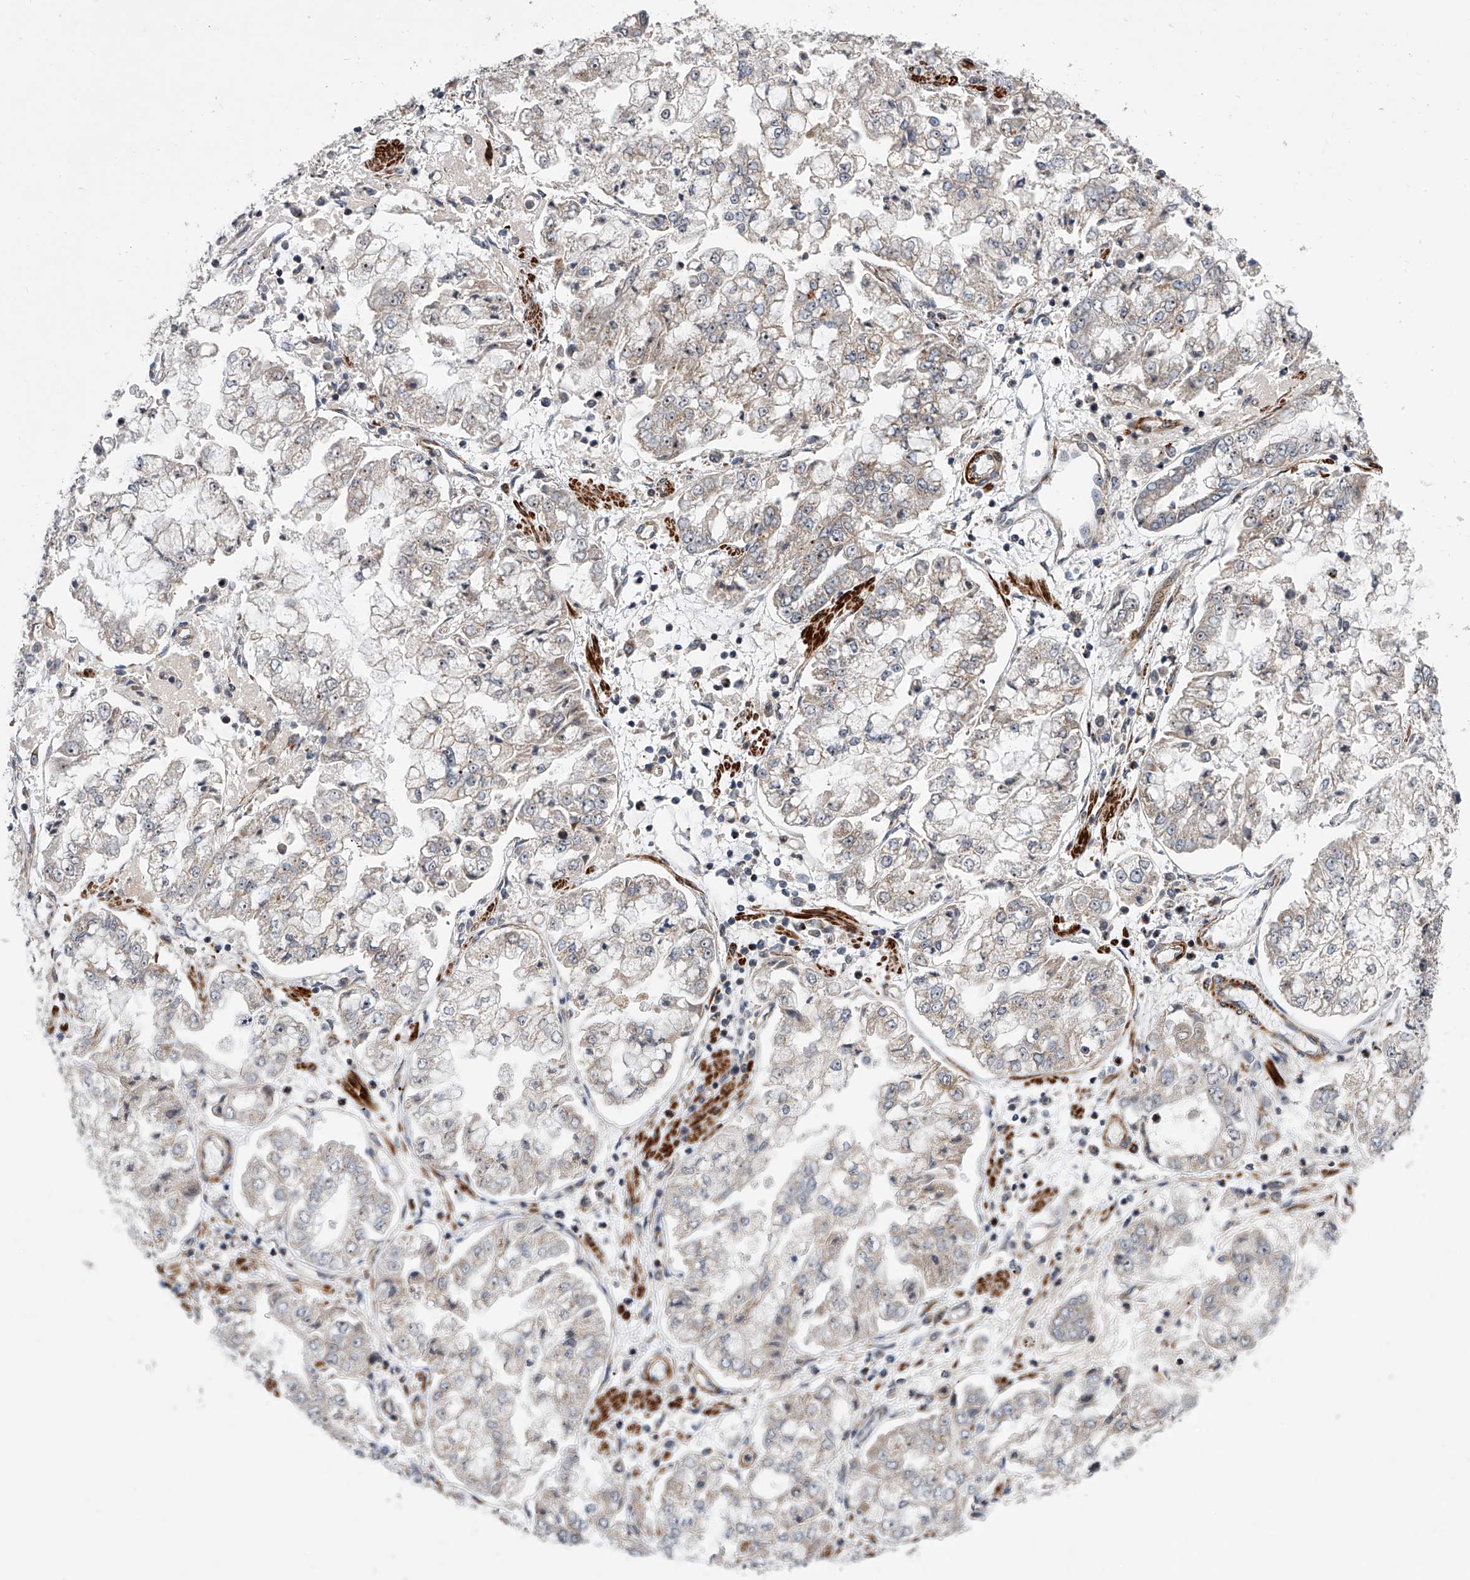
{"staining": {"intensity": "weak", "quantity": "<25%", "location": "cytoplasmic/membranous"}, "tissue": "stomach cancer", "cell_type": "Tumor cells", "image_type": "cancer", "snomed": [{"axis": "morphology", "description": "Adenocarcinoma, NOS"}, {"axis": "topography", "description": "Stomach"}], "caption": "An IHC photomicrograph of stomach cancer (adenocarcinoma) is shown. There is no staining in tumor cells of stomach cancer (adenocarcinoma). (Stains: DAB immunohistochemistry (IHC) with hematoxylin counter stain, Microscopy: brightfield microscopy at high magnification).", "gene": "DLGAP2", "patient": {"sex": "male", "age": 76}}